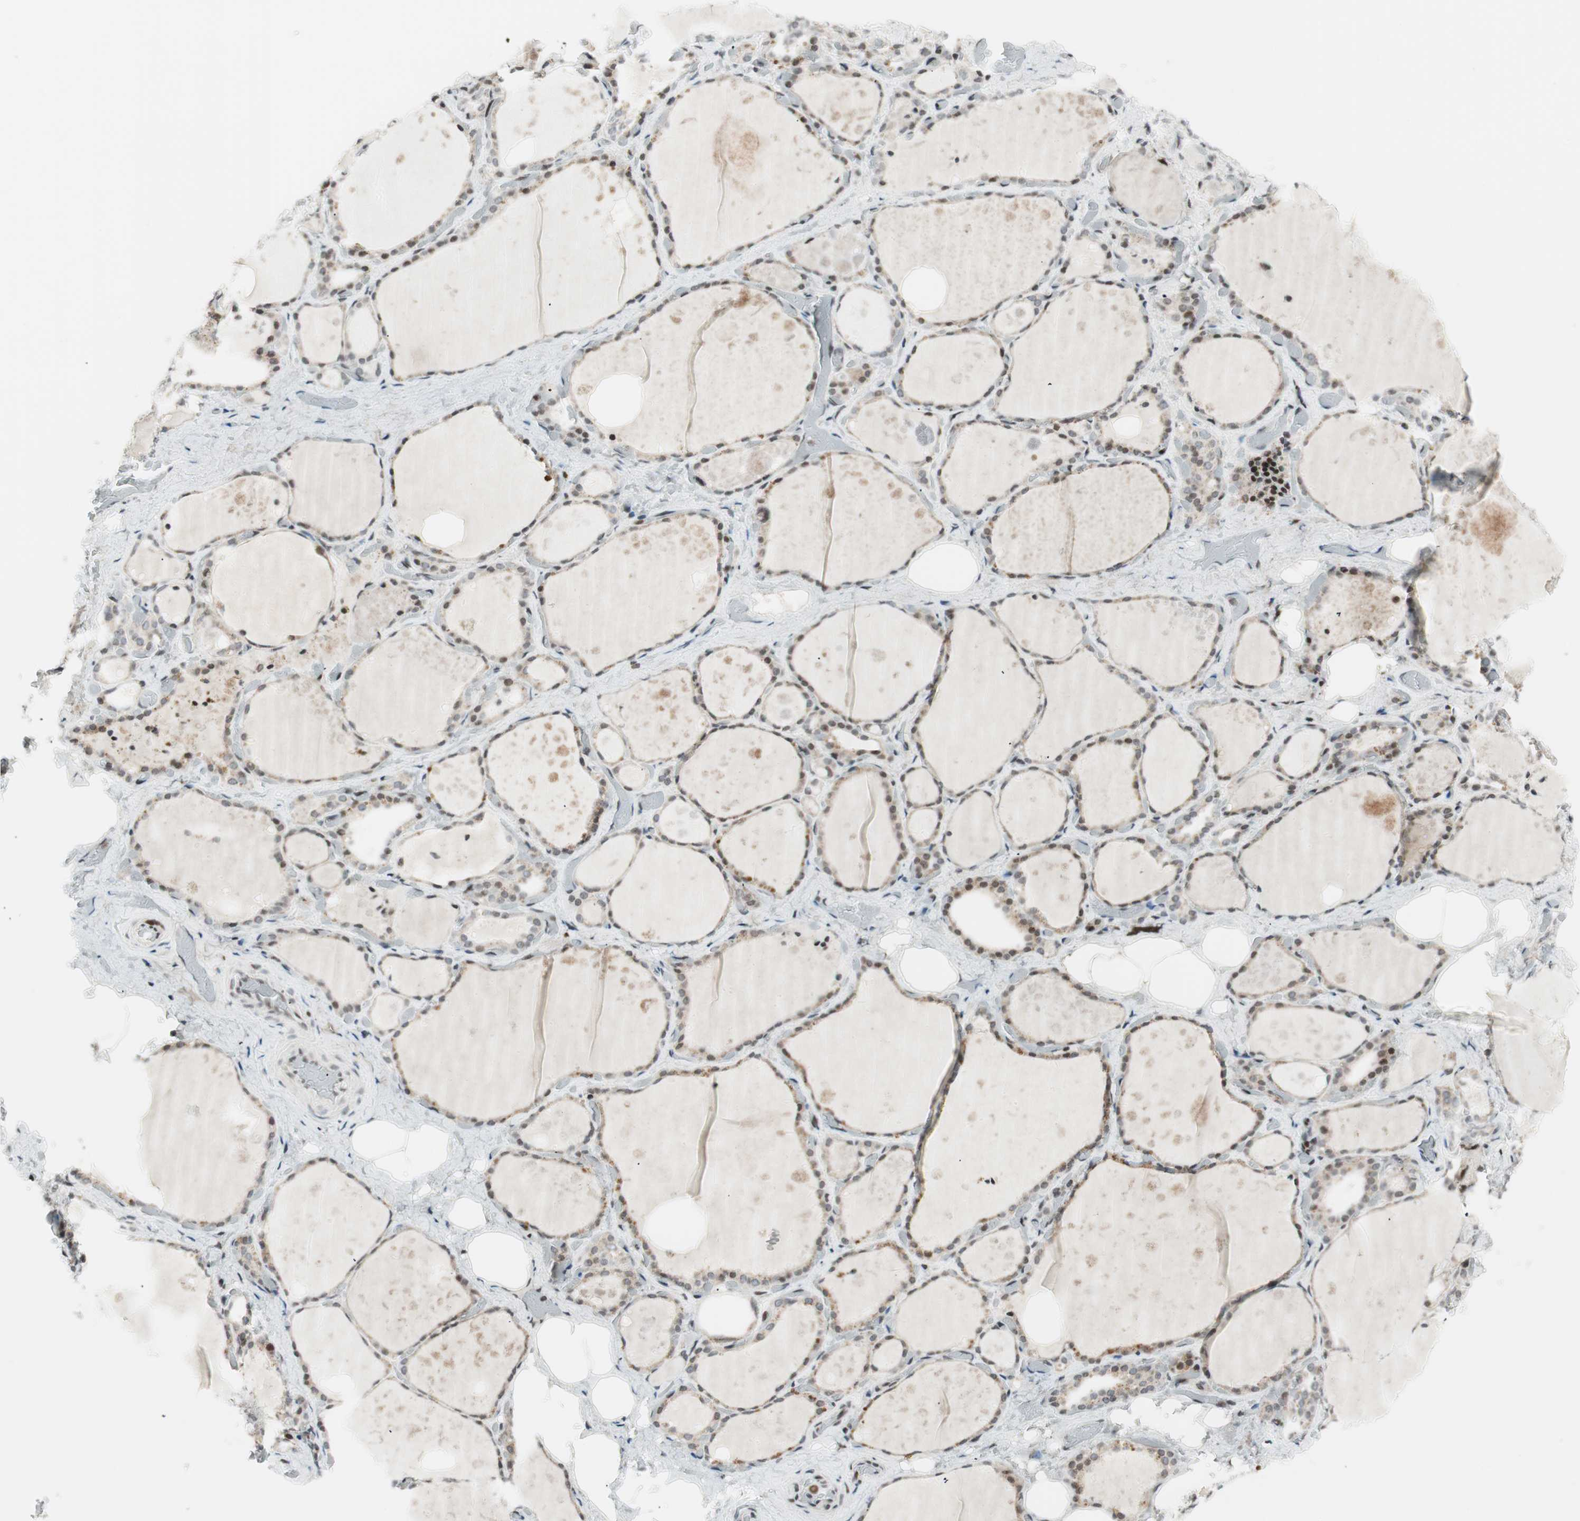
{"staining": {"intensity": "moderate", "quantity": ">75%", "location": "cytoplasmic/membranous,nuclear"}, "tissue": "thyroid gland", "cell_type": "Glandular cells", "image_type": "normal", "snomed": [{"axis": "morphology", "description": "Normal tissue, NOS"}, {"axis": "topography", "description": "Thyroid gland"}], "caption": "This image demonstrates immunohistochemistry staining of unremarkable human thyroid gland, with medium moderate cytoplasmic/membranous,nuclear positivity in about >75% of glandular cells.", "gene": "TPT1", "patient": {"sex": "male", "age": 61}}